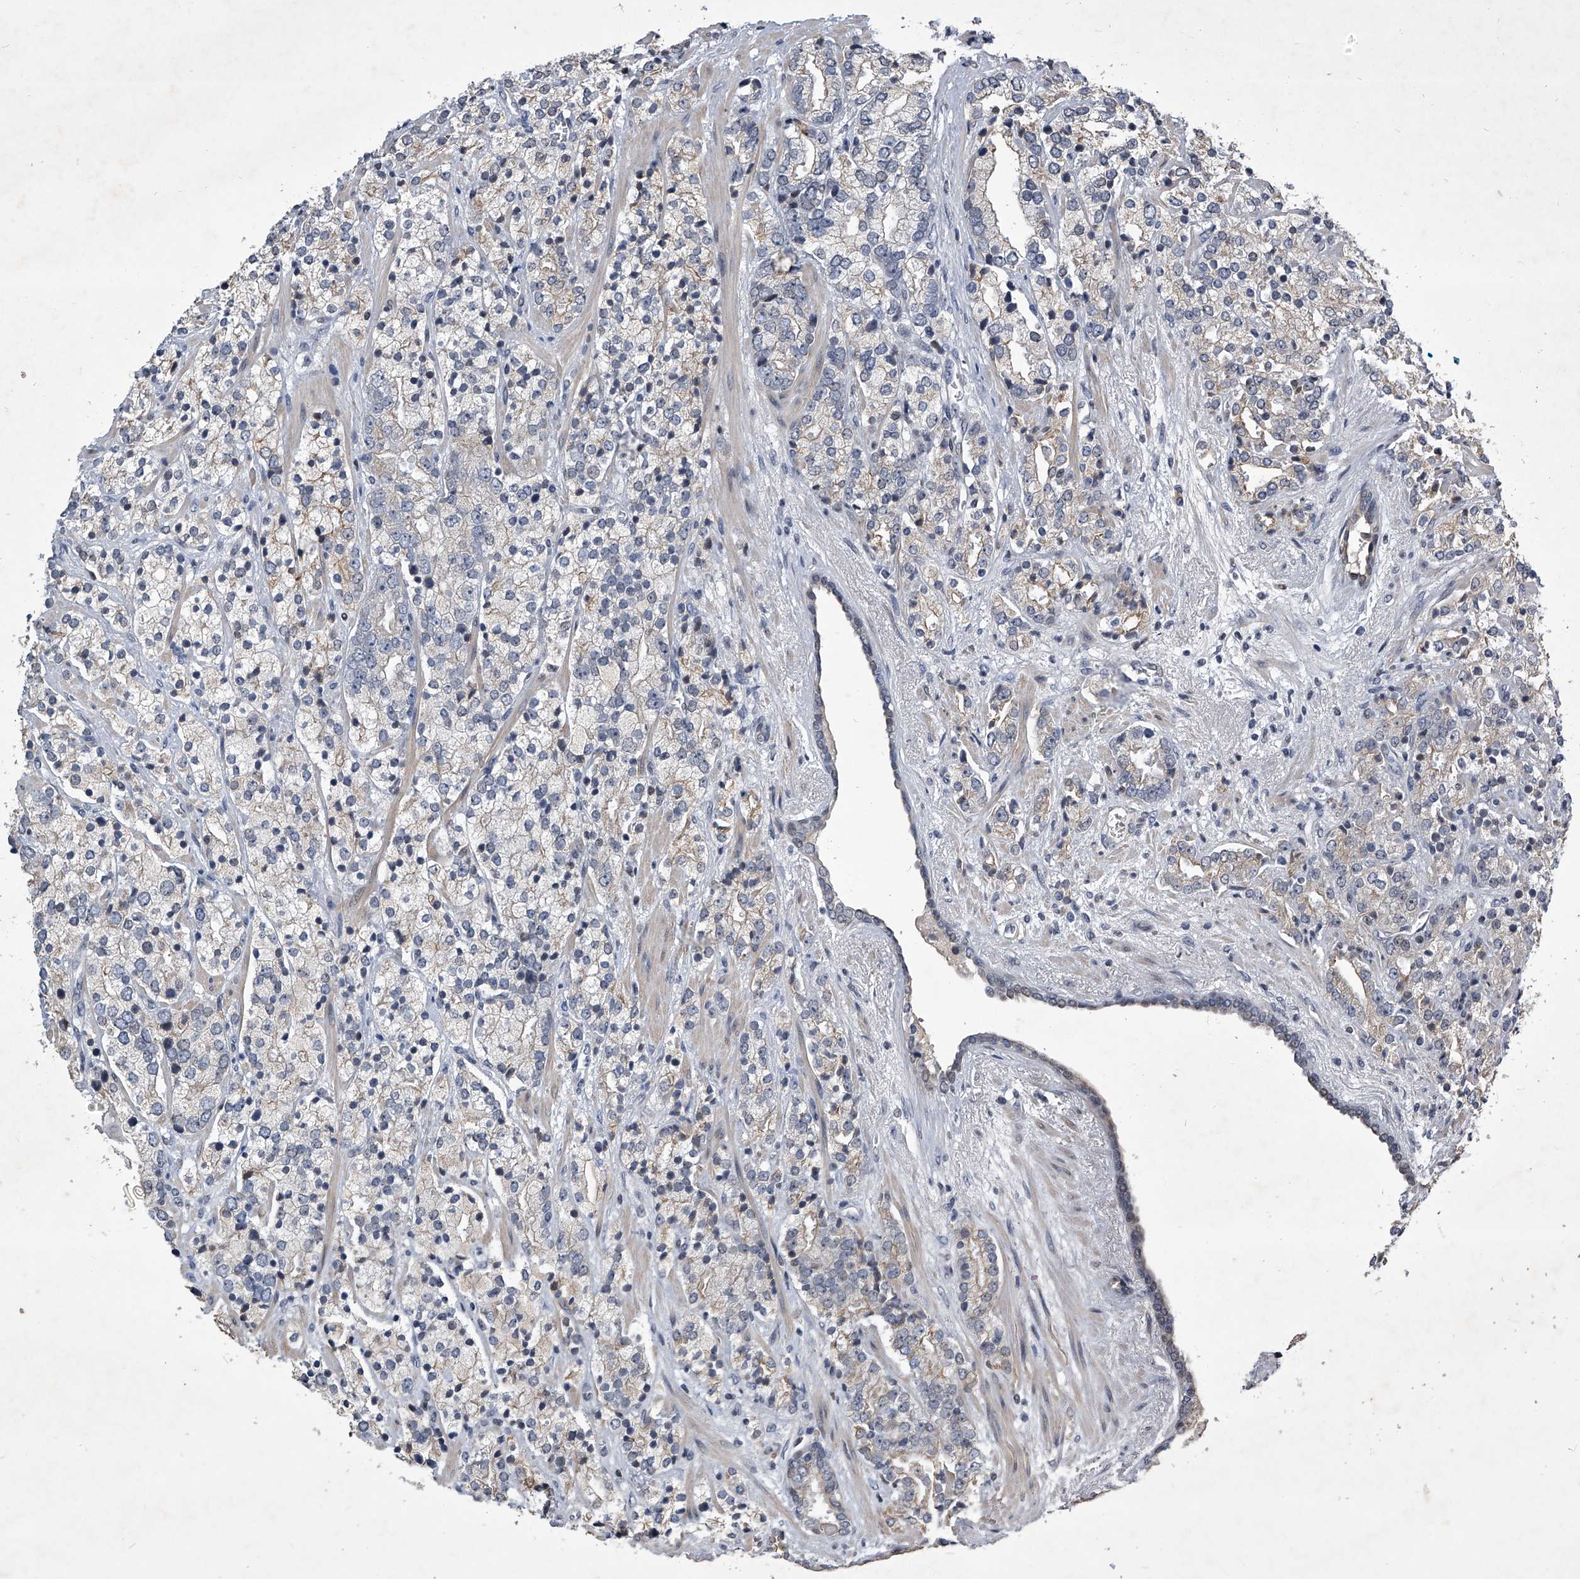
{"staining": {"intensity": "weak", "quantity": ">75%", "location": "cytoplasmic/membranous"}, "tissue": "prostate cancer", "cell_type": "Tumor cells", "image_type": "cancer", "snomed": [{"axis": "morphology", "description": "Adenocarcinoma, High grade"}, {"axis": "topography", "description": "Prostate"}], "caption": "Weak cytoplasmic/membranous staining for a protein is seen in about >75% of tumor cells of prostate high-grade adenocarcinoma using immunohistochemistry.", "gene": "ZNF76", "patient": {"sex": "male", "age": 71}}